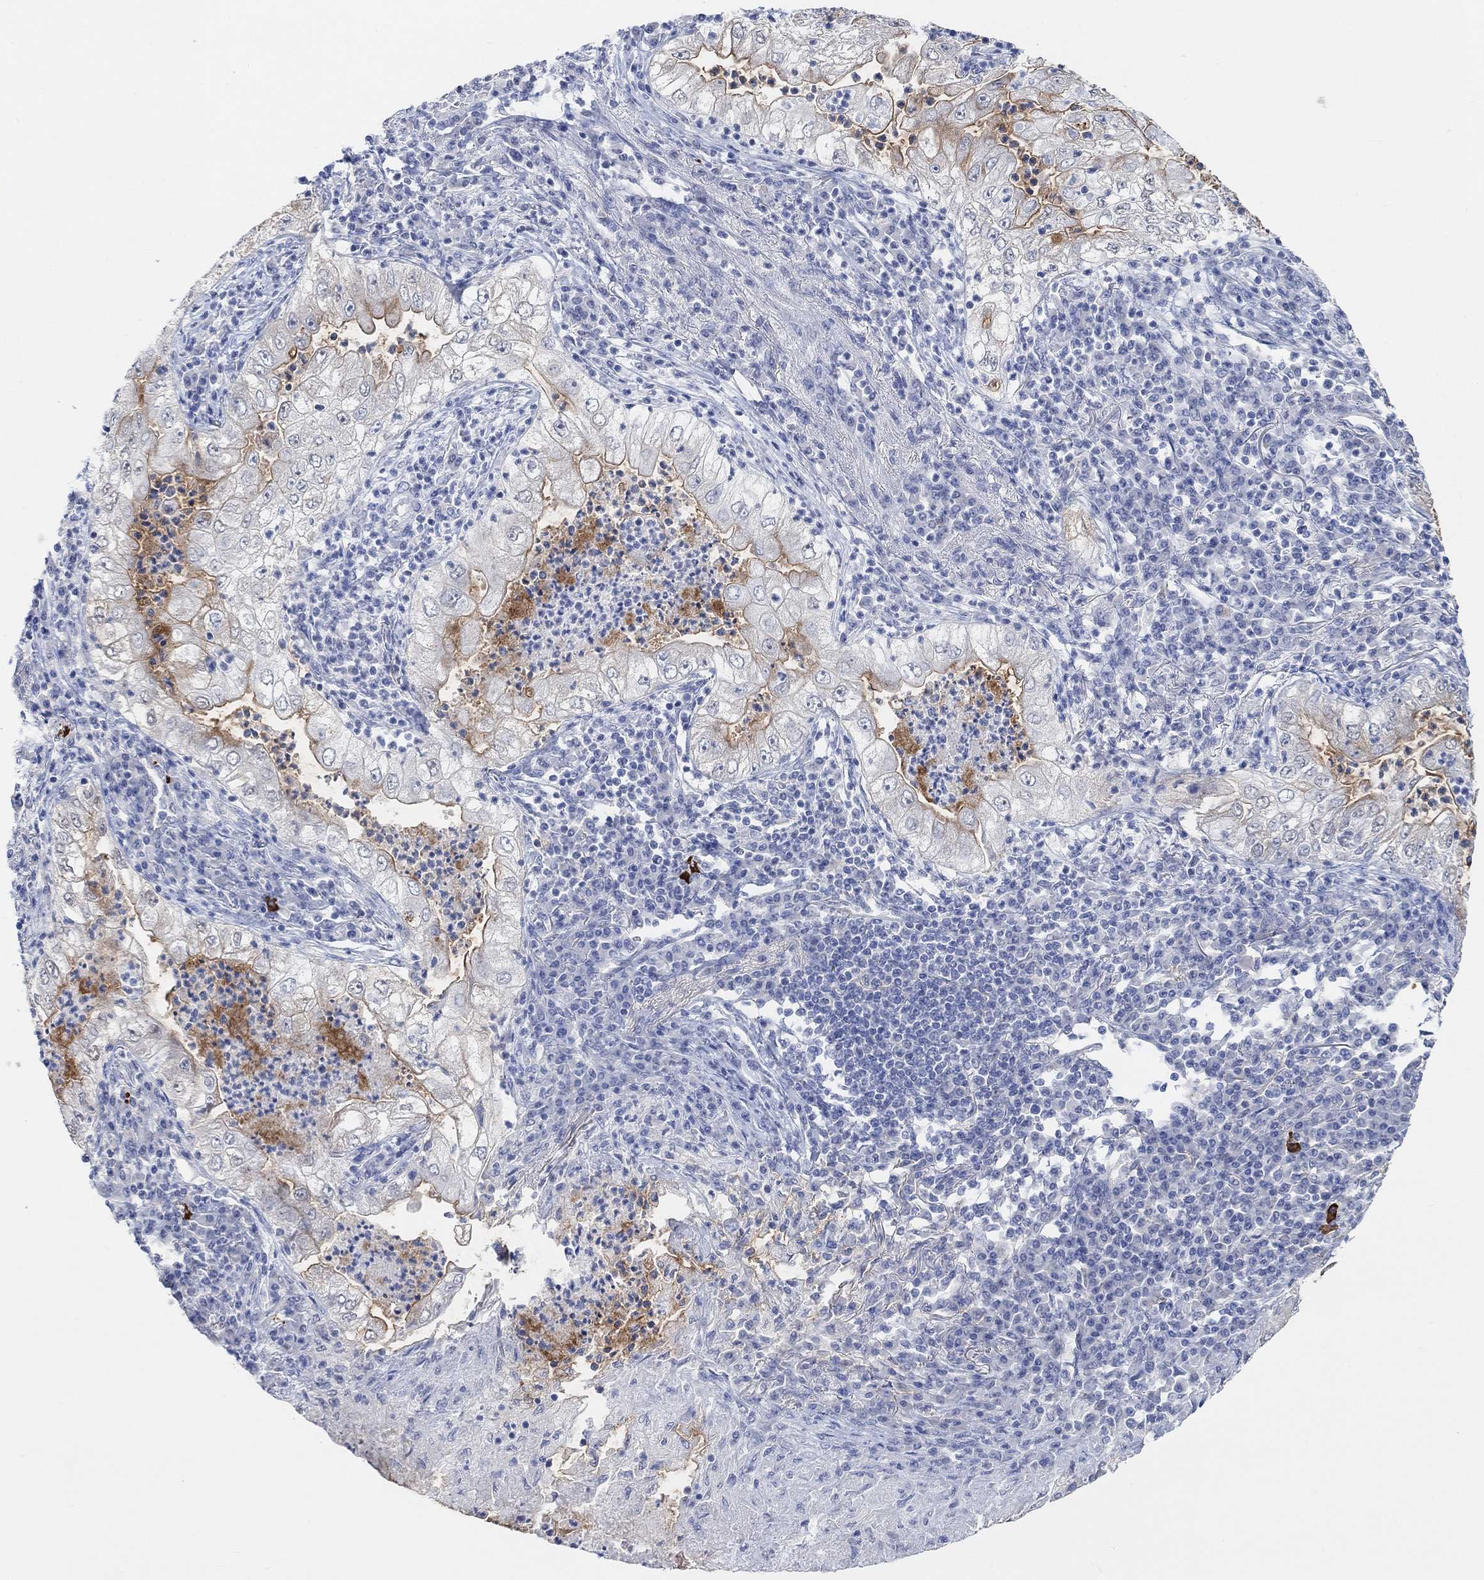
{"staining": {"intensity": "moderate", "quantity": "<25%", "location": "cytoplasmic/membranous"}, "tissue": "lung cancer", "cell_type": "Tumor cells", "image_type": "cancer", "snomed": [{"axis": "morphology", "description": "Adenocarcinoma, NOS"}, {"axis": "topography", "description": "Lung"}], "caption": "A photomicrograph showing moderate cytoplasmic/membranous staining in about <25% of tumor cells in adenocarcinoma (lung), as visualized by brown immunohistochemical staining.", "gene": "MUC1", "patient": {"sex": "female", "age": 73}}